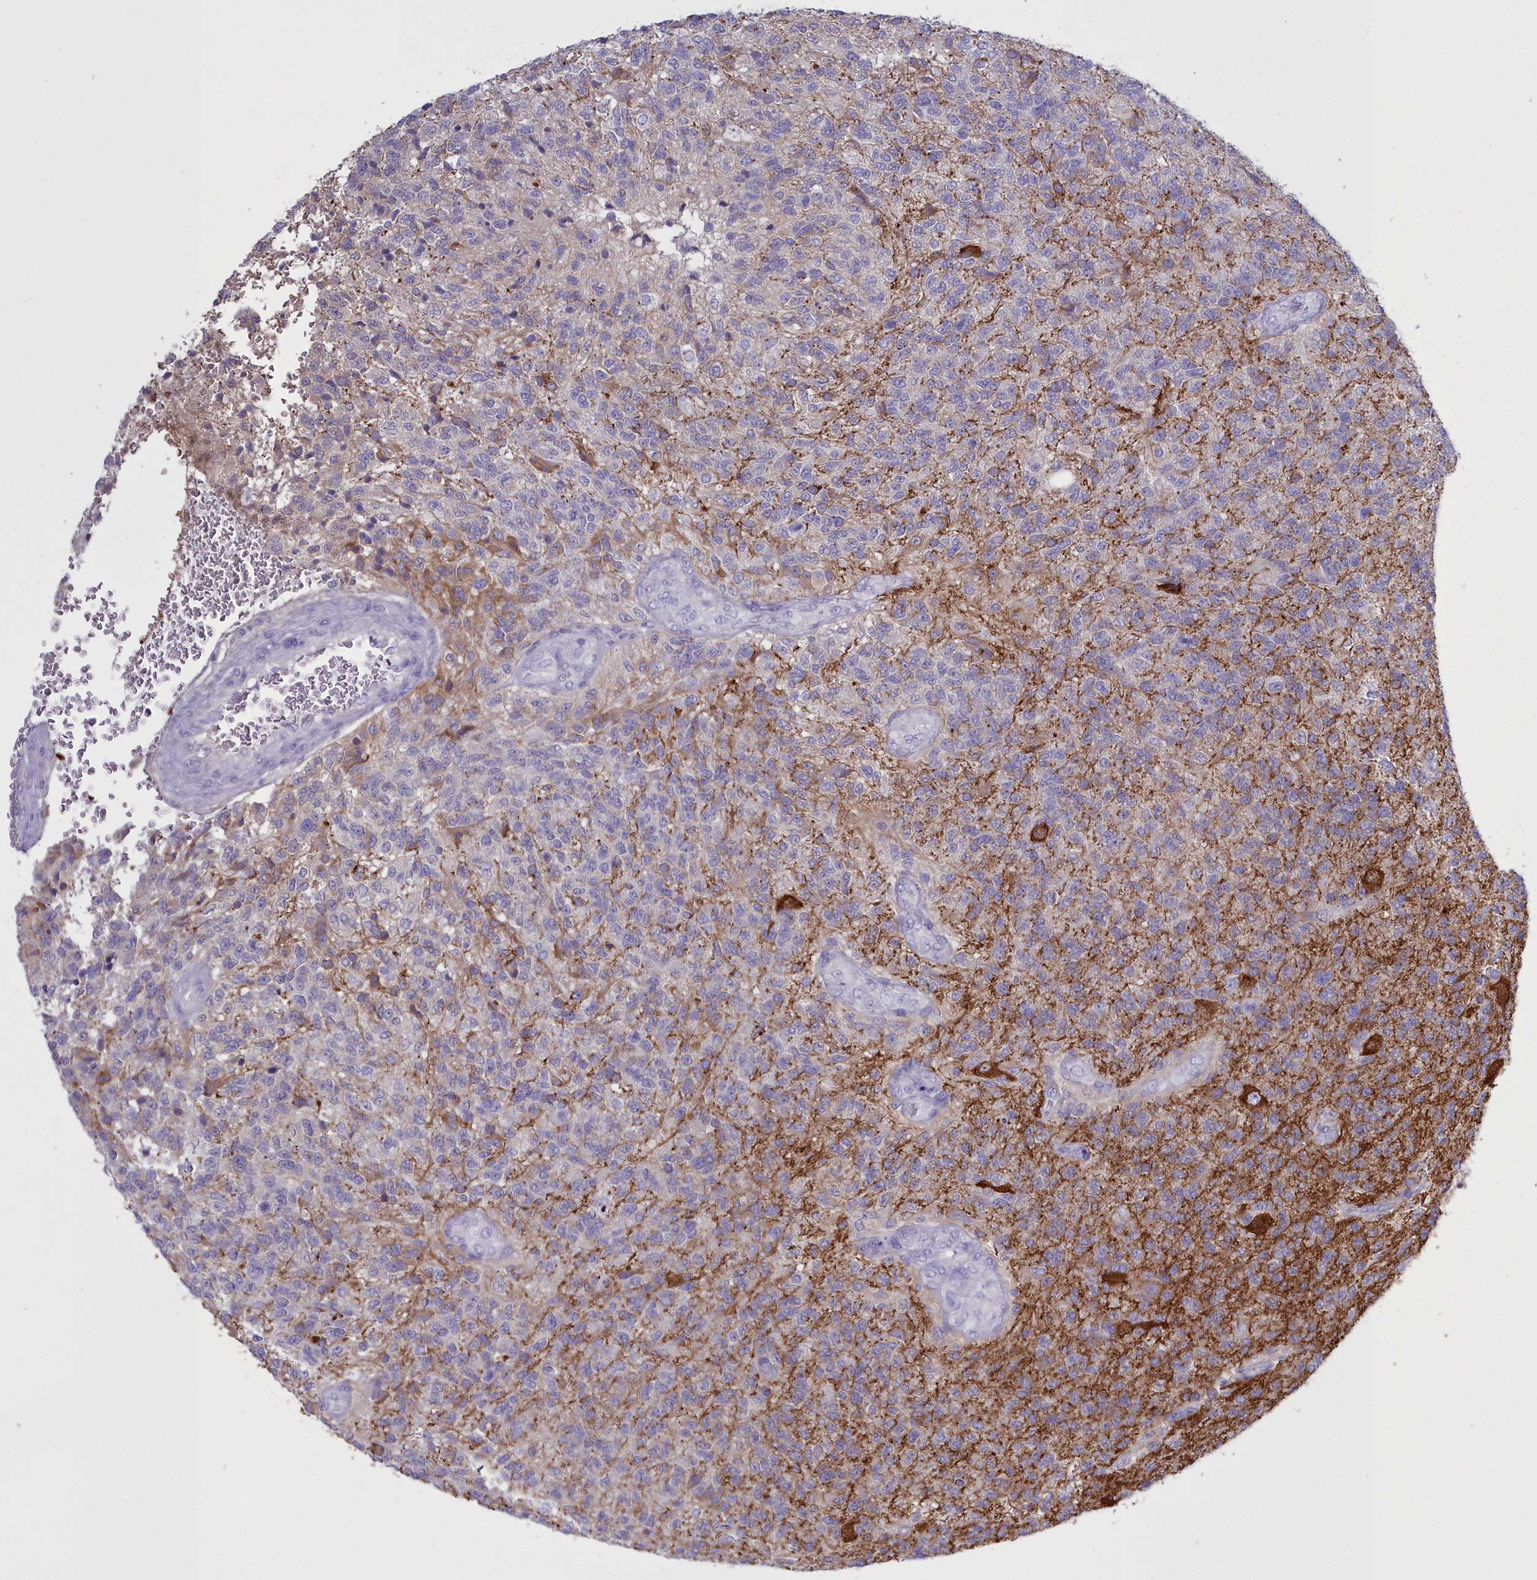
{"staining": {"intensity": "negative", "quantity": "none", "location": "none"}, "tissue": "glioma", "cell_type": "Tumor cells", "image_type": "cancer", "snomed": [{"axis": "morphology", "description": "Glioma, malignant, High grade"}, {"axis": "topography", "description": "Brain"}], "caption": "An immunohistochemistry histopathology image of malignant glioma (high-grade) is shown. There is no staining in tumor cells of malignant glioma (high-grade).", "gene": "MAP6", "patient": {"sex": "male", "age": 56}}